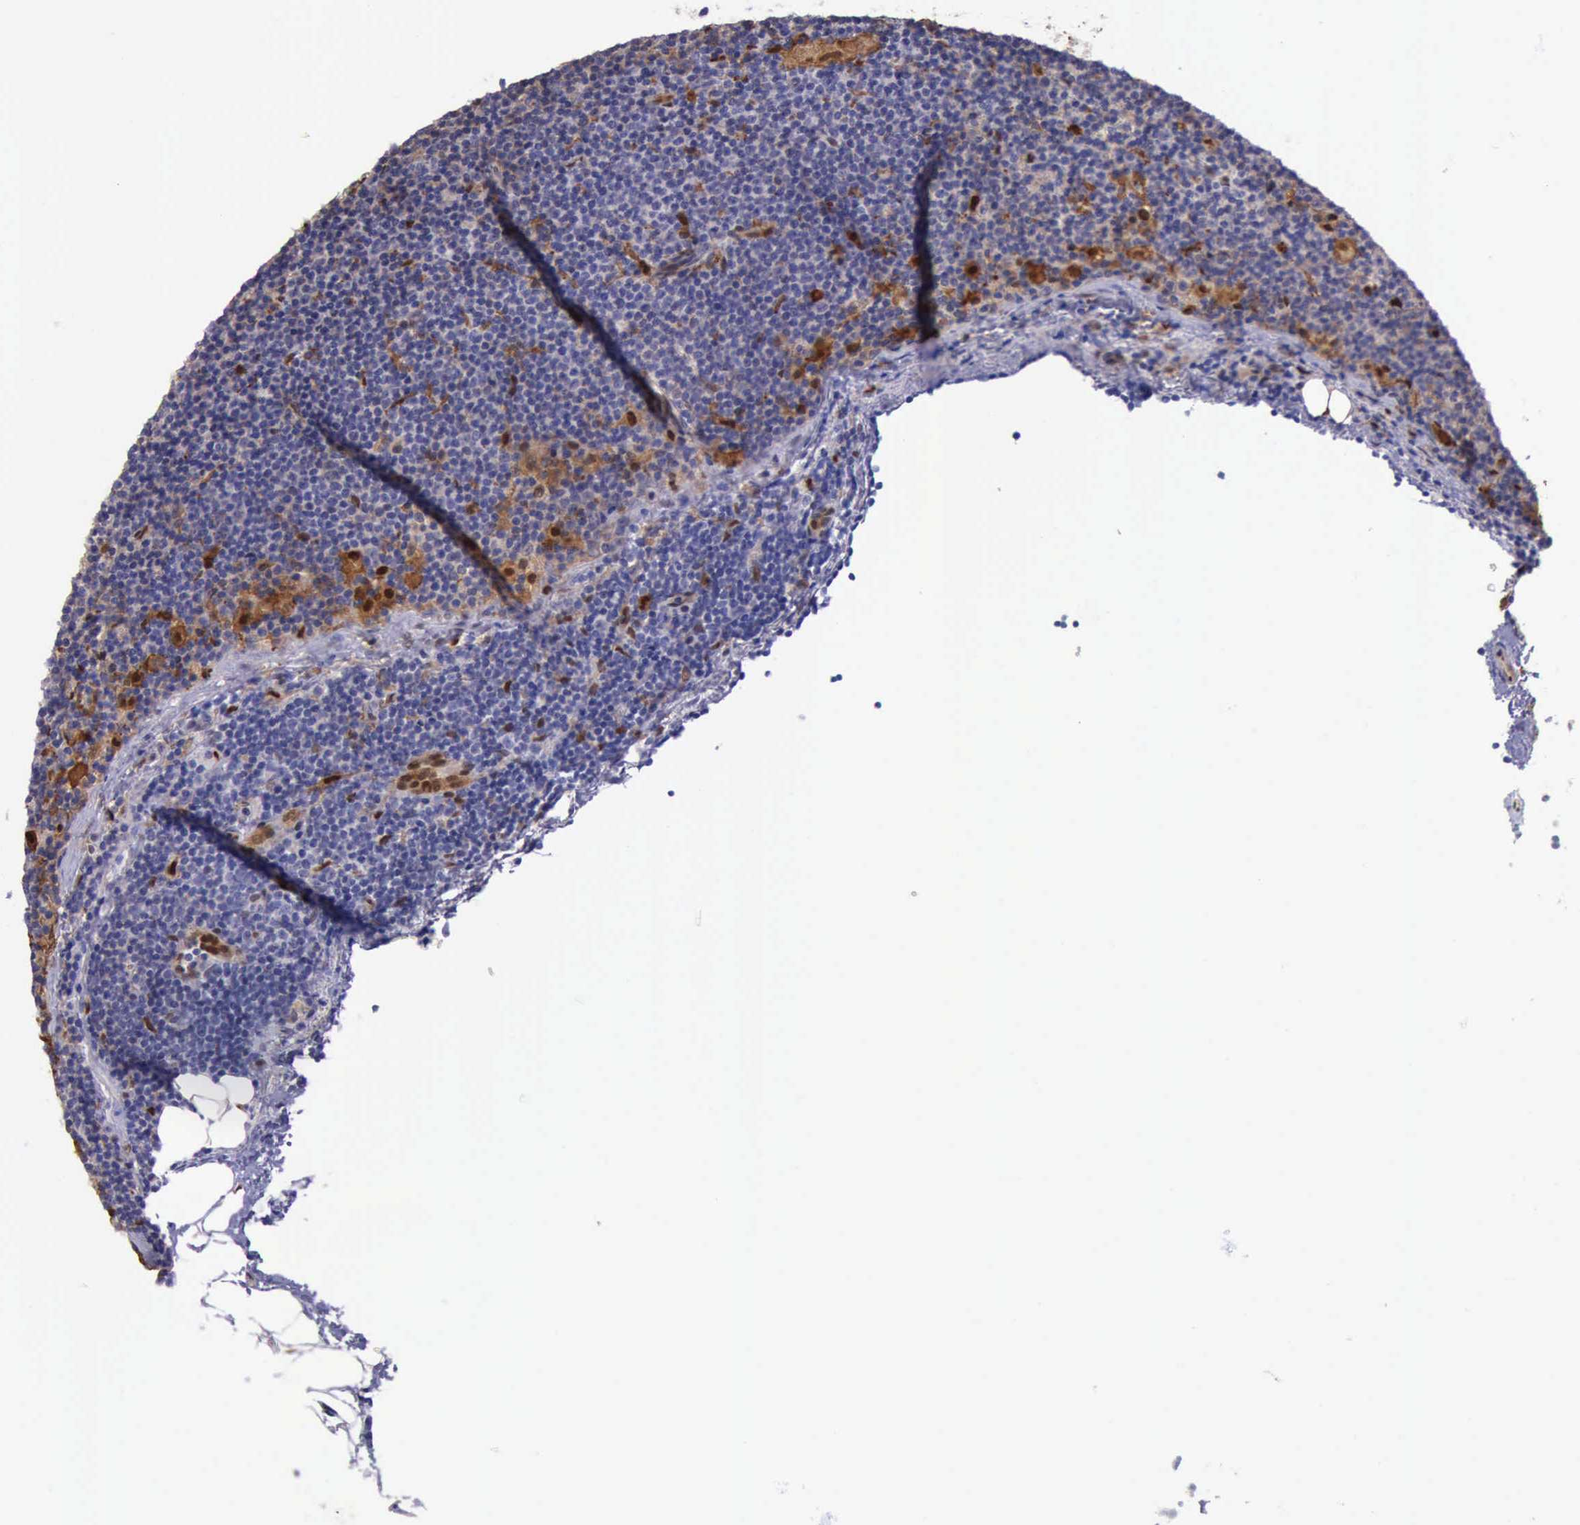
{"staining": {"intensity": "moderate", "quantity": "<25%", "location": "cytoplasmic/membranous,nuclear"}, "tissue": "lymphoma", "cell_type": "Tumor cells", "image_type": "cancer", "snomed": [{"axis": "morphology", "description": "Malignant lymphoma, non-Hodgkin's type, Low grade"}, {"axis": "topography", "description": "Lymph node"}], "caption": "This is an image of immunohistochemistry staining of lymphoma, which shows moderate staining in the cytoplasmic/membranous and nuclear of tumor cells.", "gene": "TYMP", "patient": {"sex": "female", "age": 69}}